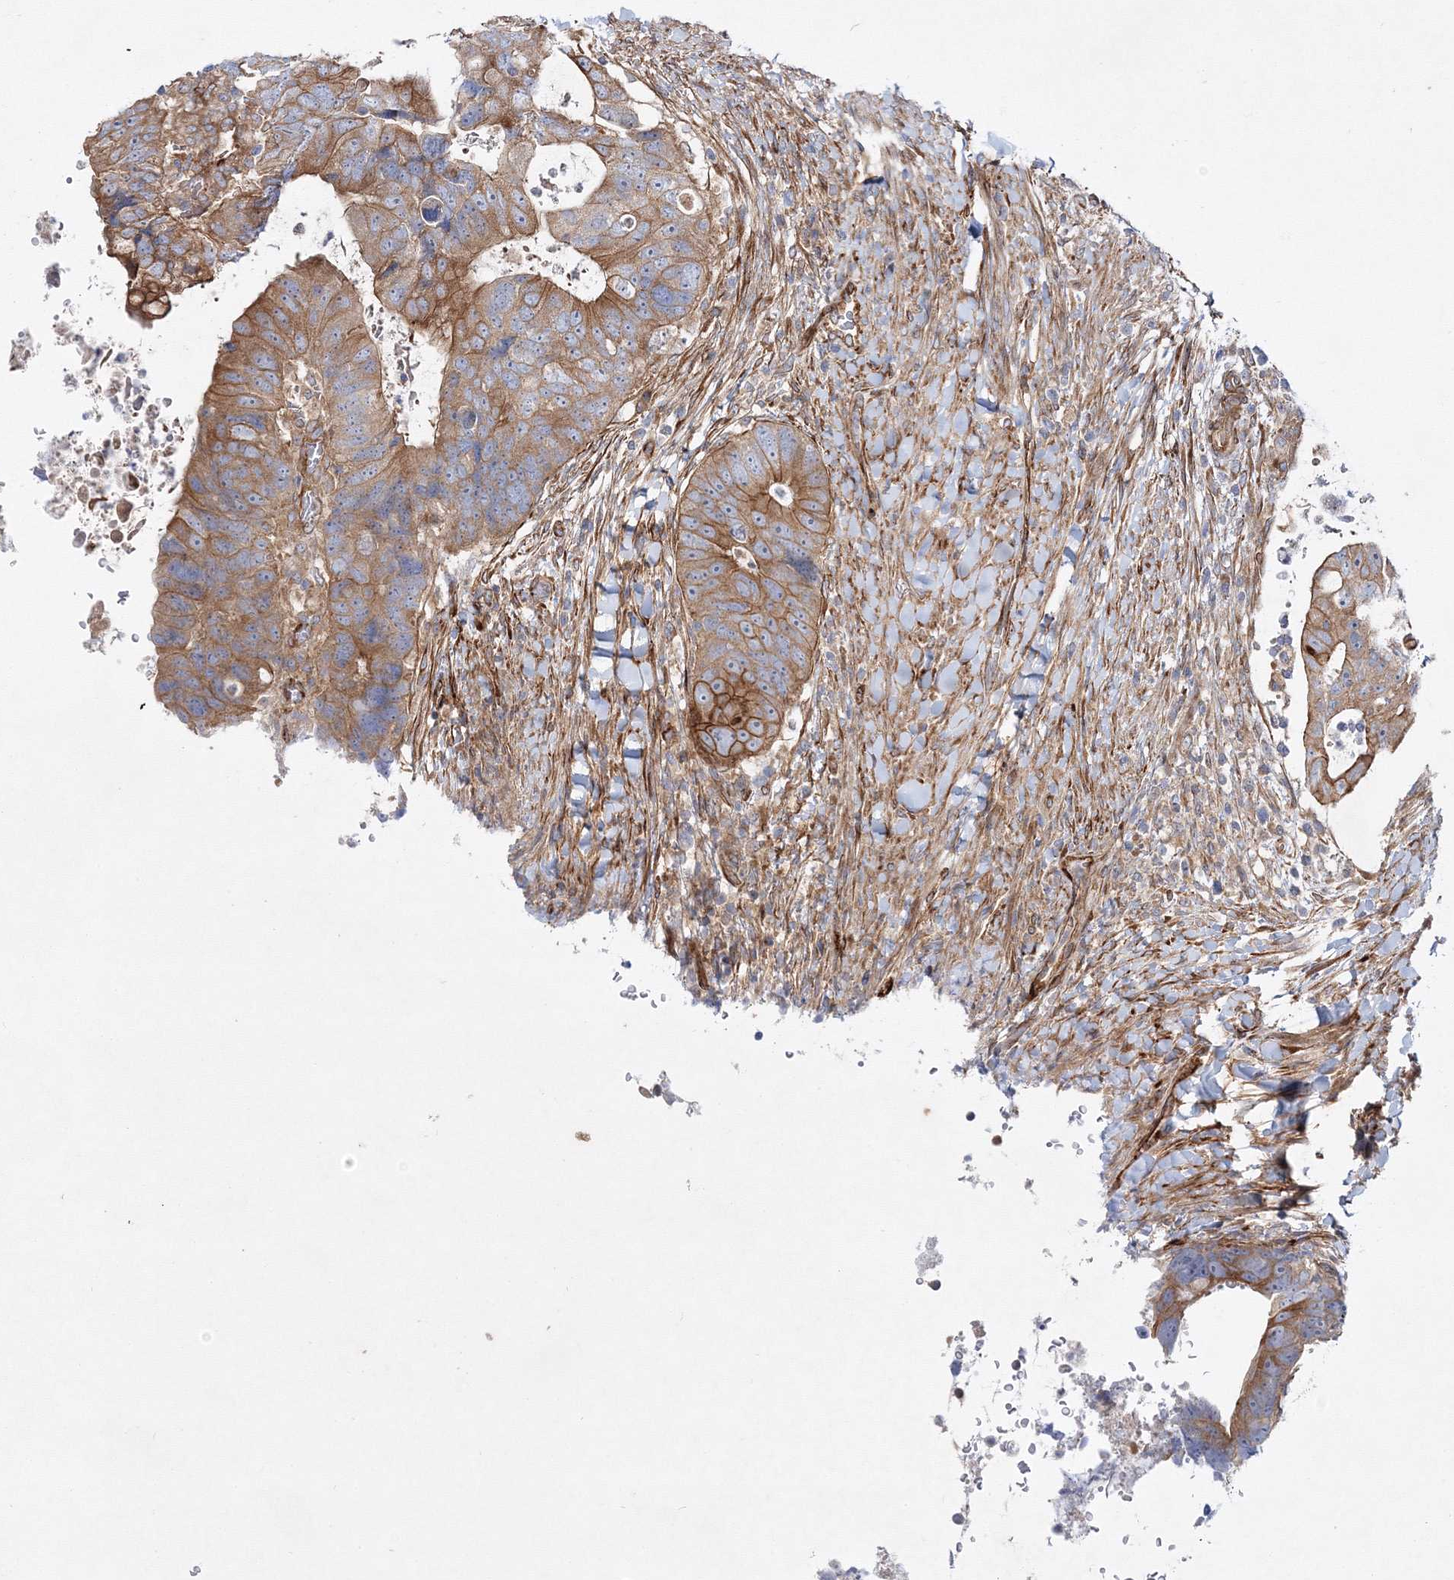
{"staining": {"intensity": "moderate", "quantity": ">75%", "location": "cytoplasmic/membranous"}, "tissue": "colorectal cancer", "cell_type": "Tumor cells", "image_type": "cancer", "snomed": [{"axis": "morphology", "description": "Adenocarcinoma, NOS"}, {"axis": "topography", "description": "Rectum"}], "caption": "This image shows IHC staining of colorectal cancer (adenocarcinoma), with medium moderate cytoplasmic/membranous positivity in approximately >75% of tumor cells.", "gene": "ZFYVE16", "patient": {"sex": "male", "age": 59}}